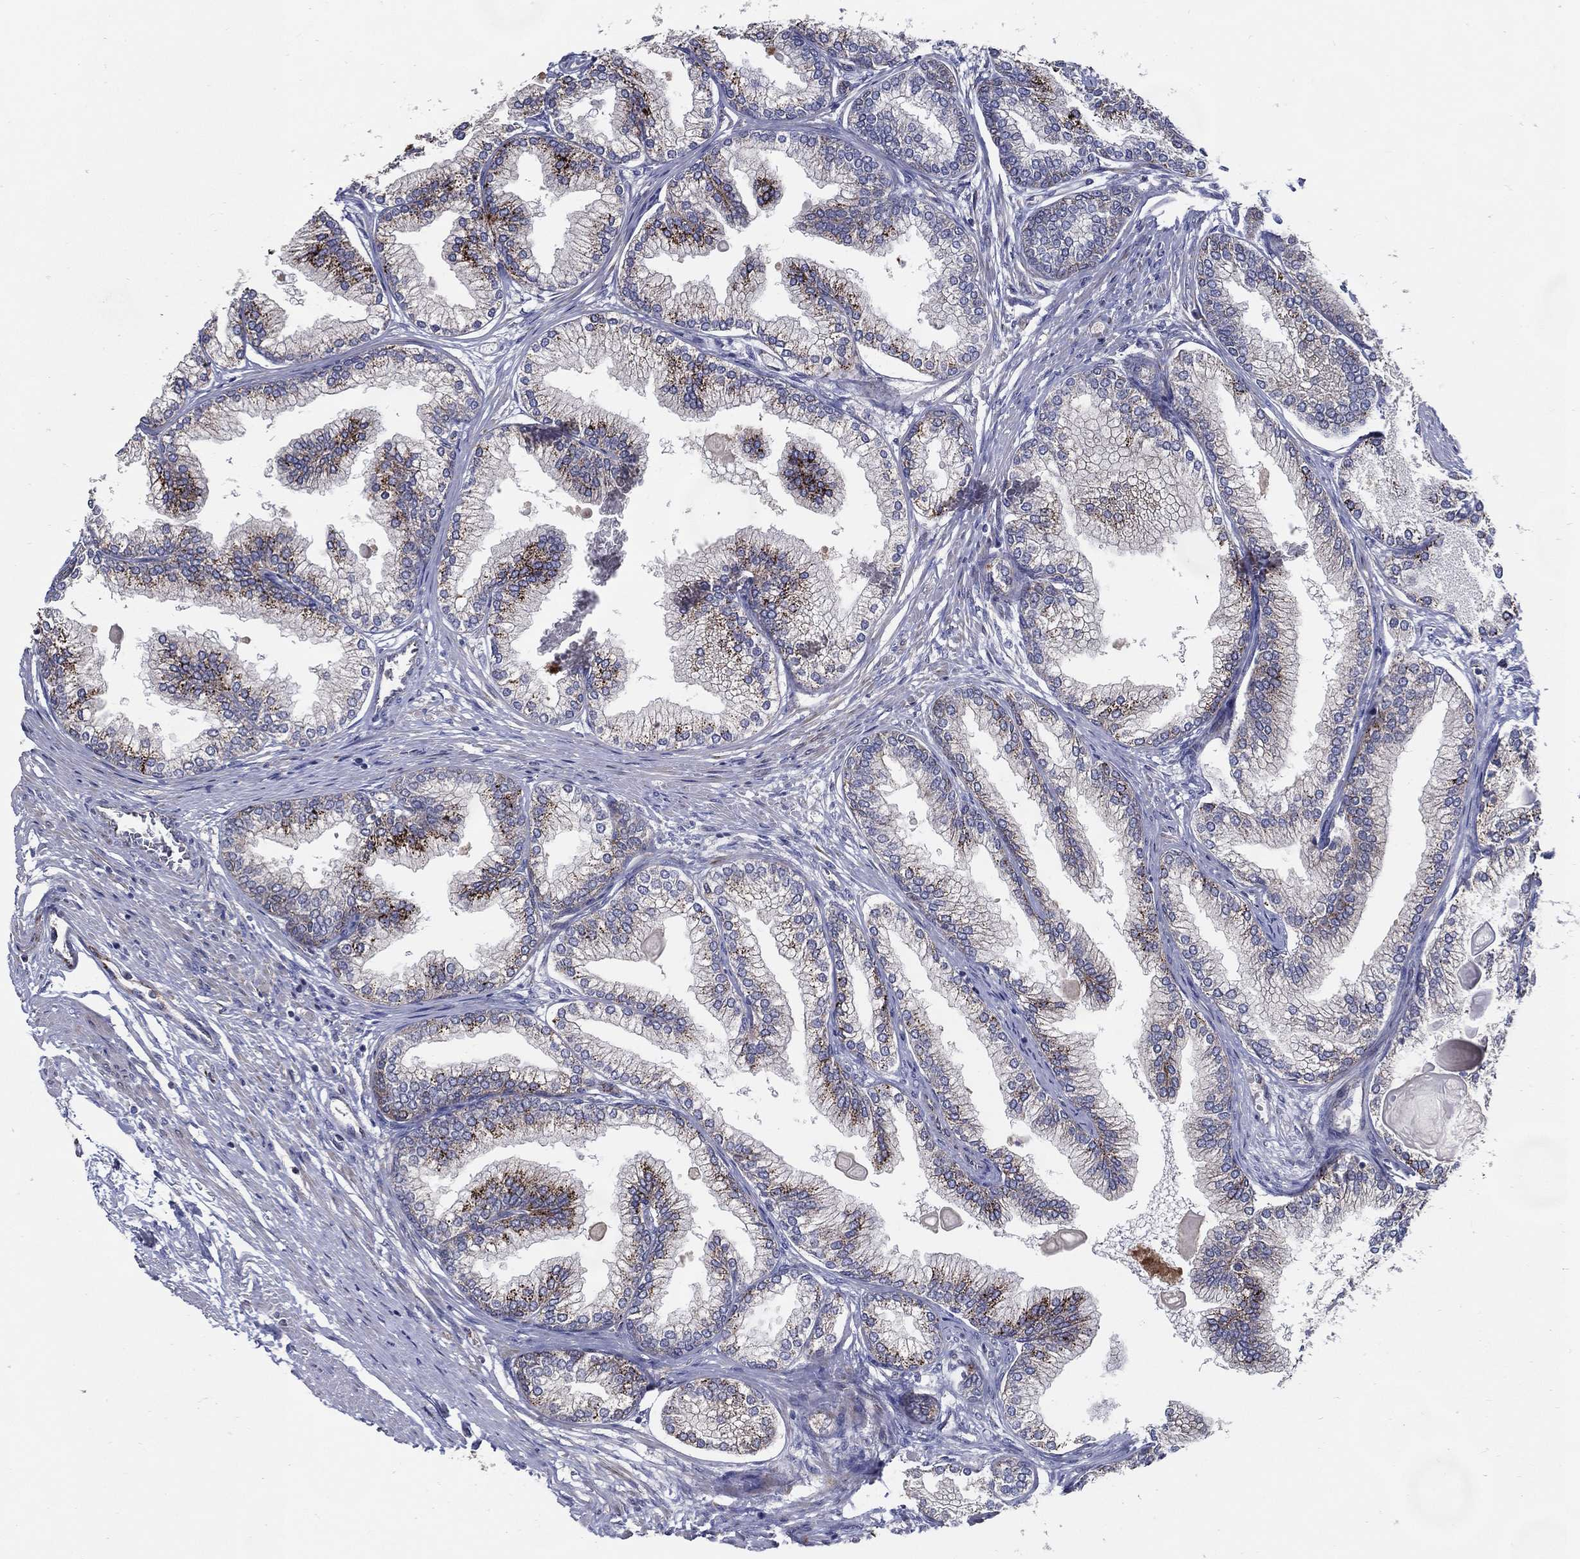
{"staining": {"intensity": "moderate", "quantity": "<25%", "location": "cytoplasmic/membranous"}, "tissue": "prostate", "cell_type": "Glandular cells", "image_type": "normal", "snomed": [{"axis": "morphology", "description": "Normal tissue, NOS"}, {"axis": "topography", "description": "Prostate"}], "caption": "A histopathology image of human prostate stained for a protein reveals moderate cytoplasmic/membranous brown staining in glandular cells.", "gene": "ARHGAP11A", "patient": {"sex": "male", "age": 72}}